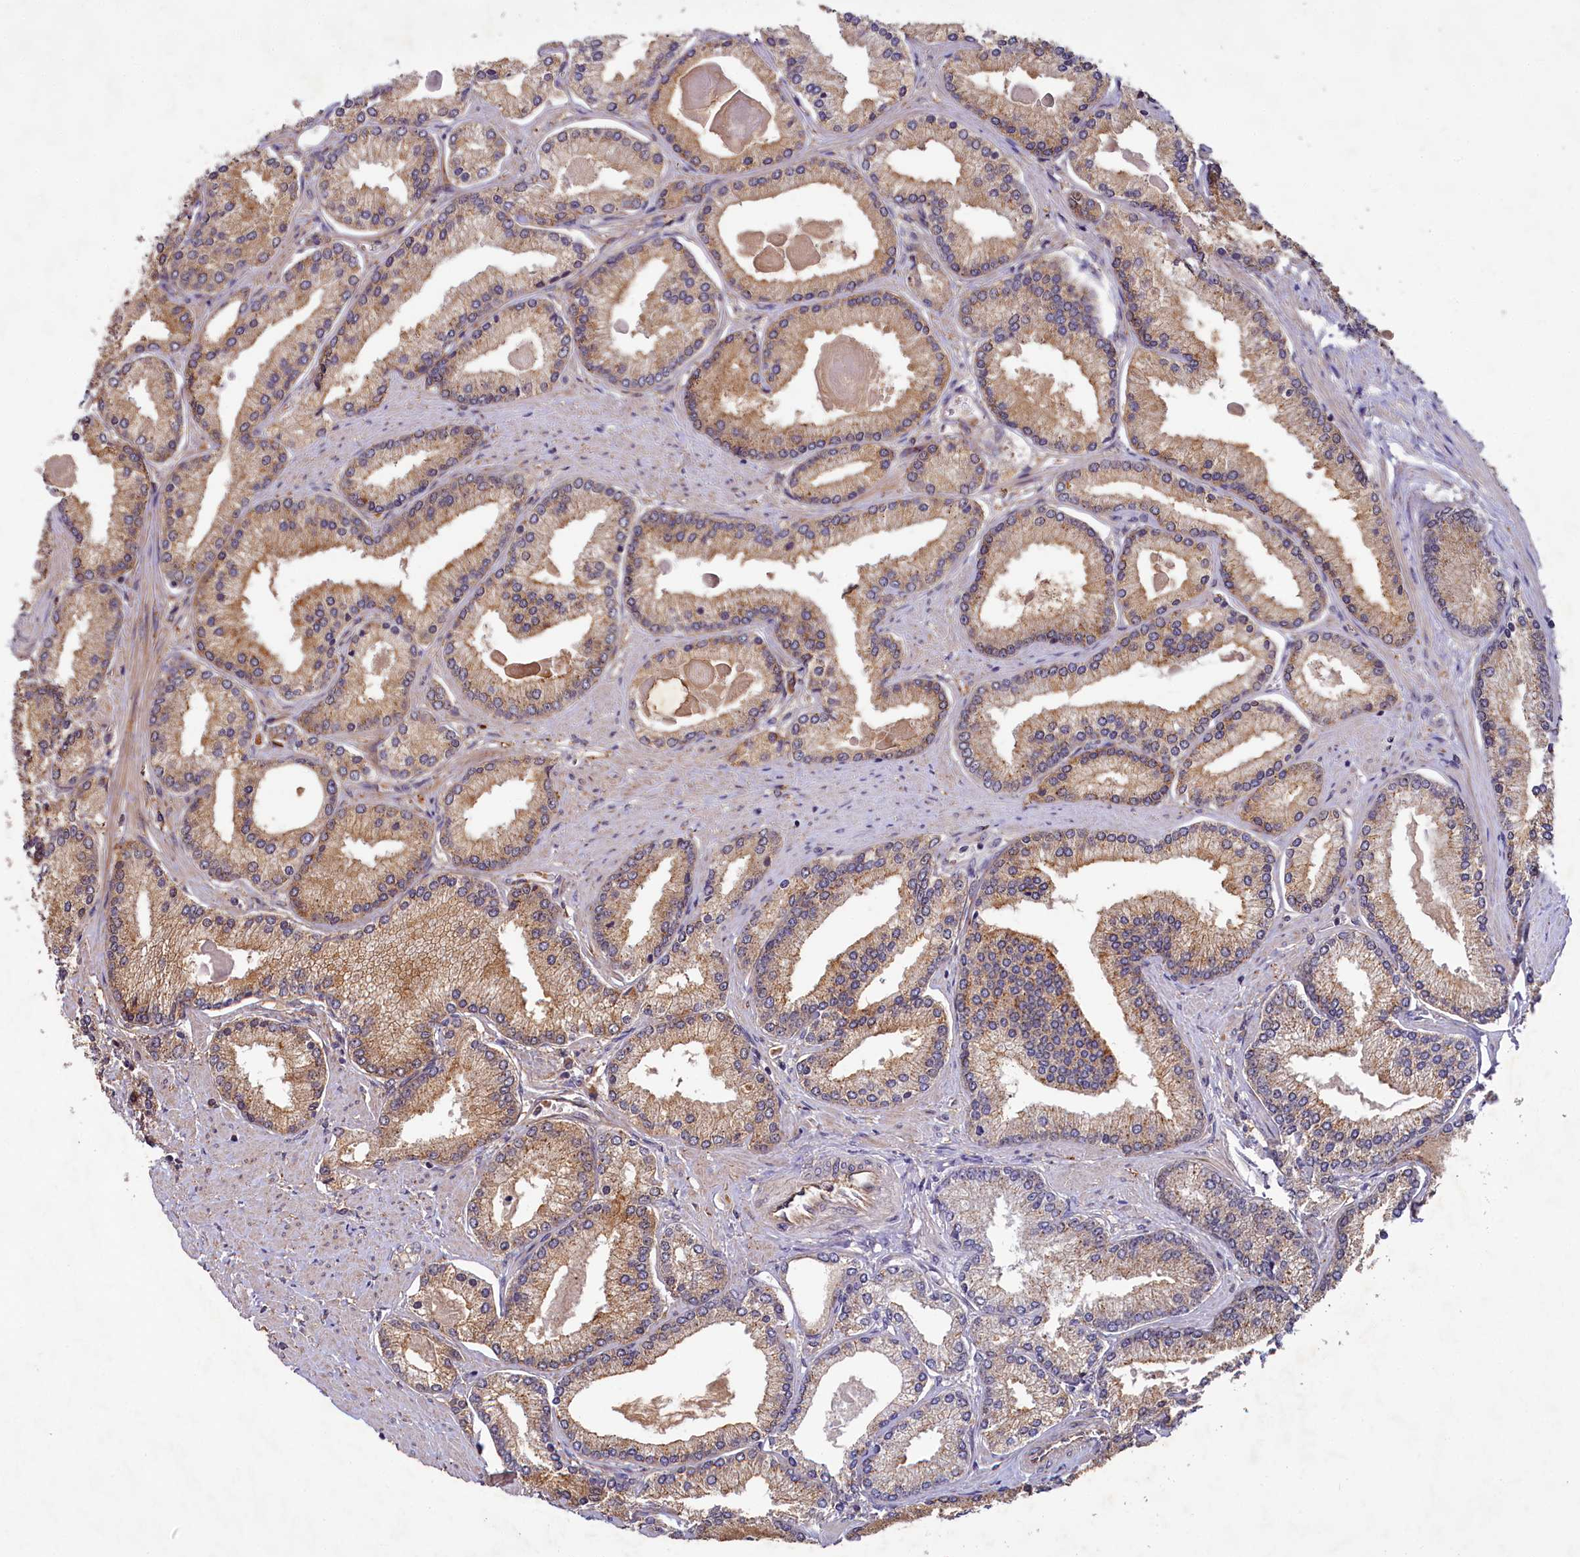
{"staining": {"intensity": "moderate", "quantity": ">75%", "location": "cytoplasmic/membranous"}, "tissue": "prostate cancer", "cell_type": "Tumor cells", "image_type": "cancer", "snomed": [{"axis": "morphology", "description": "Adenocarcinoma, High grade"}, {"axis": "topography", "description": "Prostate"}], "caption": "There is medium levels of moderate cytoplasmic/membranous staining in tumor cells of high-grade adenocarcinoma (prostate), as demonstrated by immunohistochemical staining (brown color).", "gene": "PKN2", "patient": {"sex": "male", "age": 66}}